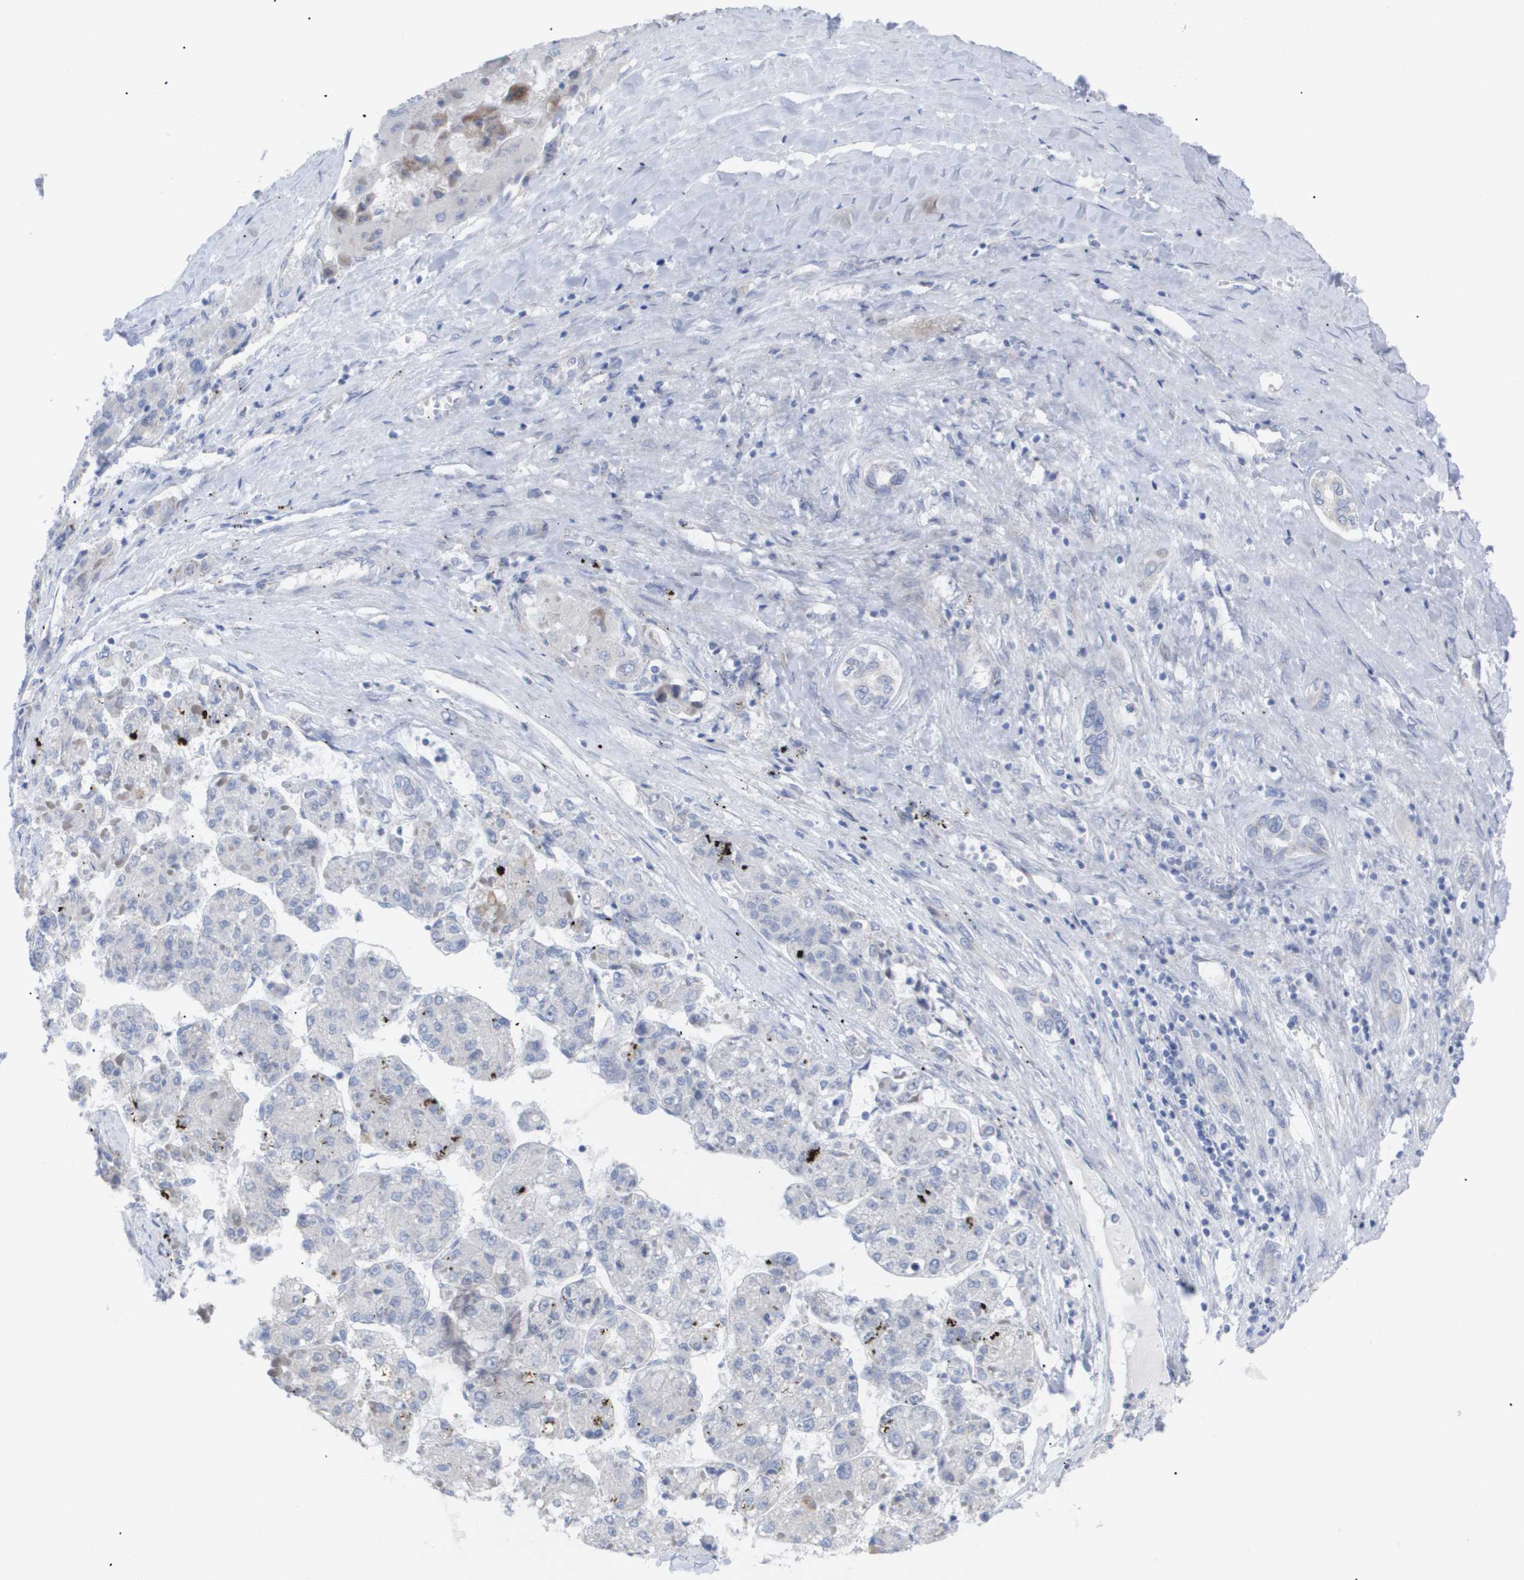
{"staining": {"intensity": "negative", "quantity": "none", "location": "none"}, "tissue": "liver cancer", "cell_type": "Tumor cells", "image_type": "cancer", "snomed": [{"axis": "morphology", "description": "Carcinoma, Hepatocellular, NOS"}, {"axis": "topography", "description": "Liver"}], "caption": "Liver cancer was stained to show a protein in brown. There is no significant positivity in tumor cells. (DAB IHC visualized using brightfield microscopy, high magnification).", "gene": "CAV3", "patient": {"sex": "female", "age": 73}}